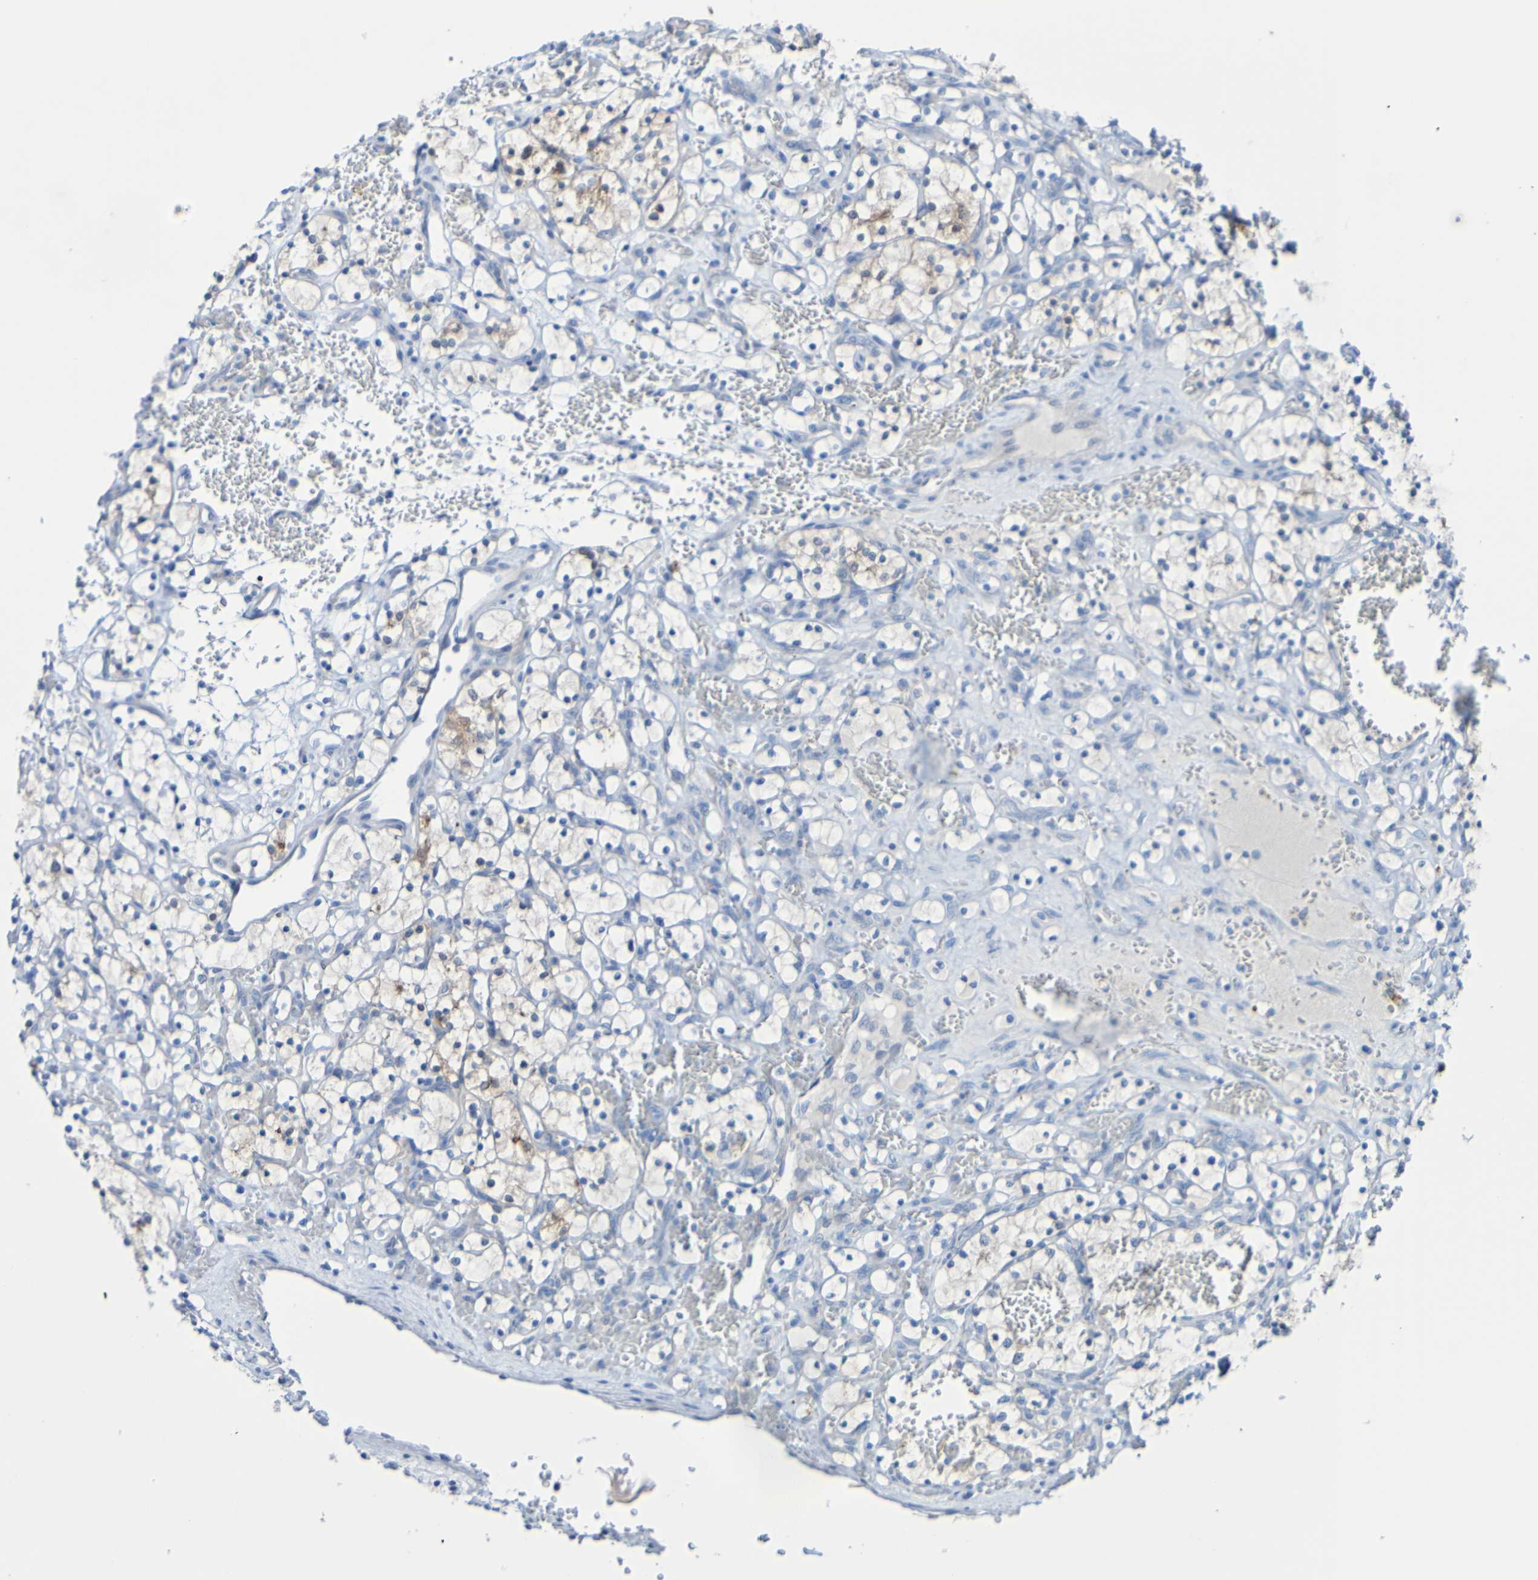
{"staining": {"intensity": "weak", "quantity": "<25%", "location": "cytoplasmic/membranous"}, "tissue": "renal cancer", "cell_type": "Tumor cells", "image_type": "cancer", "snomed": [{"axis": "morphology", "description": "Adenocarcinoma, NOS"}, {"axis": "topography", "description": "Kidney"}], "caption": "Immunohistochemistry photomicrograph of neoplastic tissue: human renal cancer (adenocarcinoma) stained with DAB exhibits no significant protein expression in tumor cells.", "gene": "ACMSD", "patient": {"sex": "female", "age": 69}}